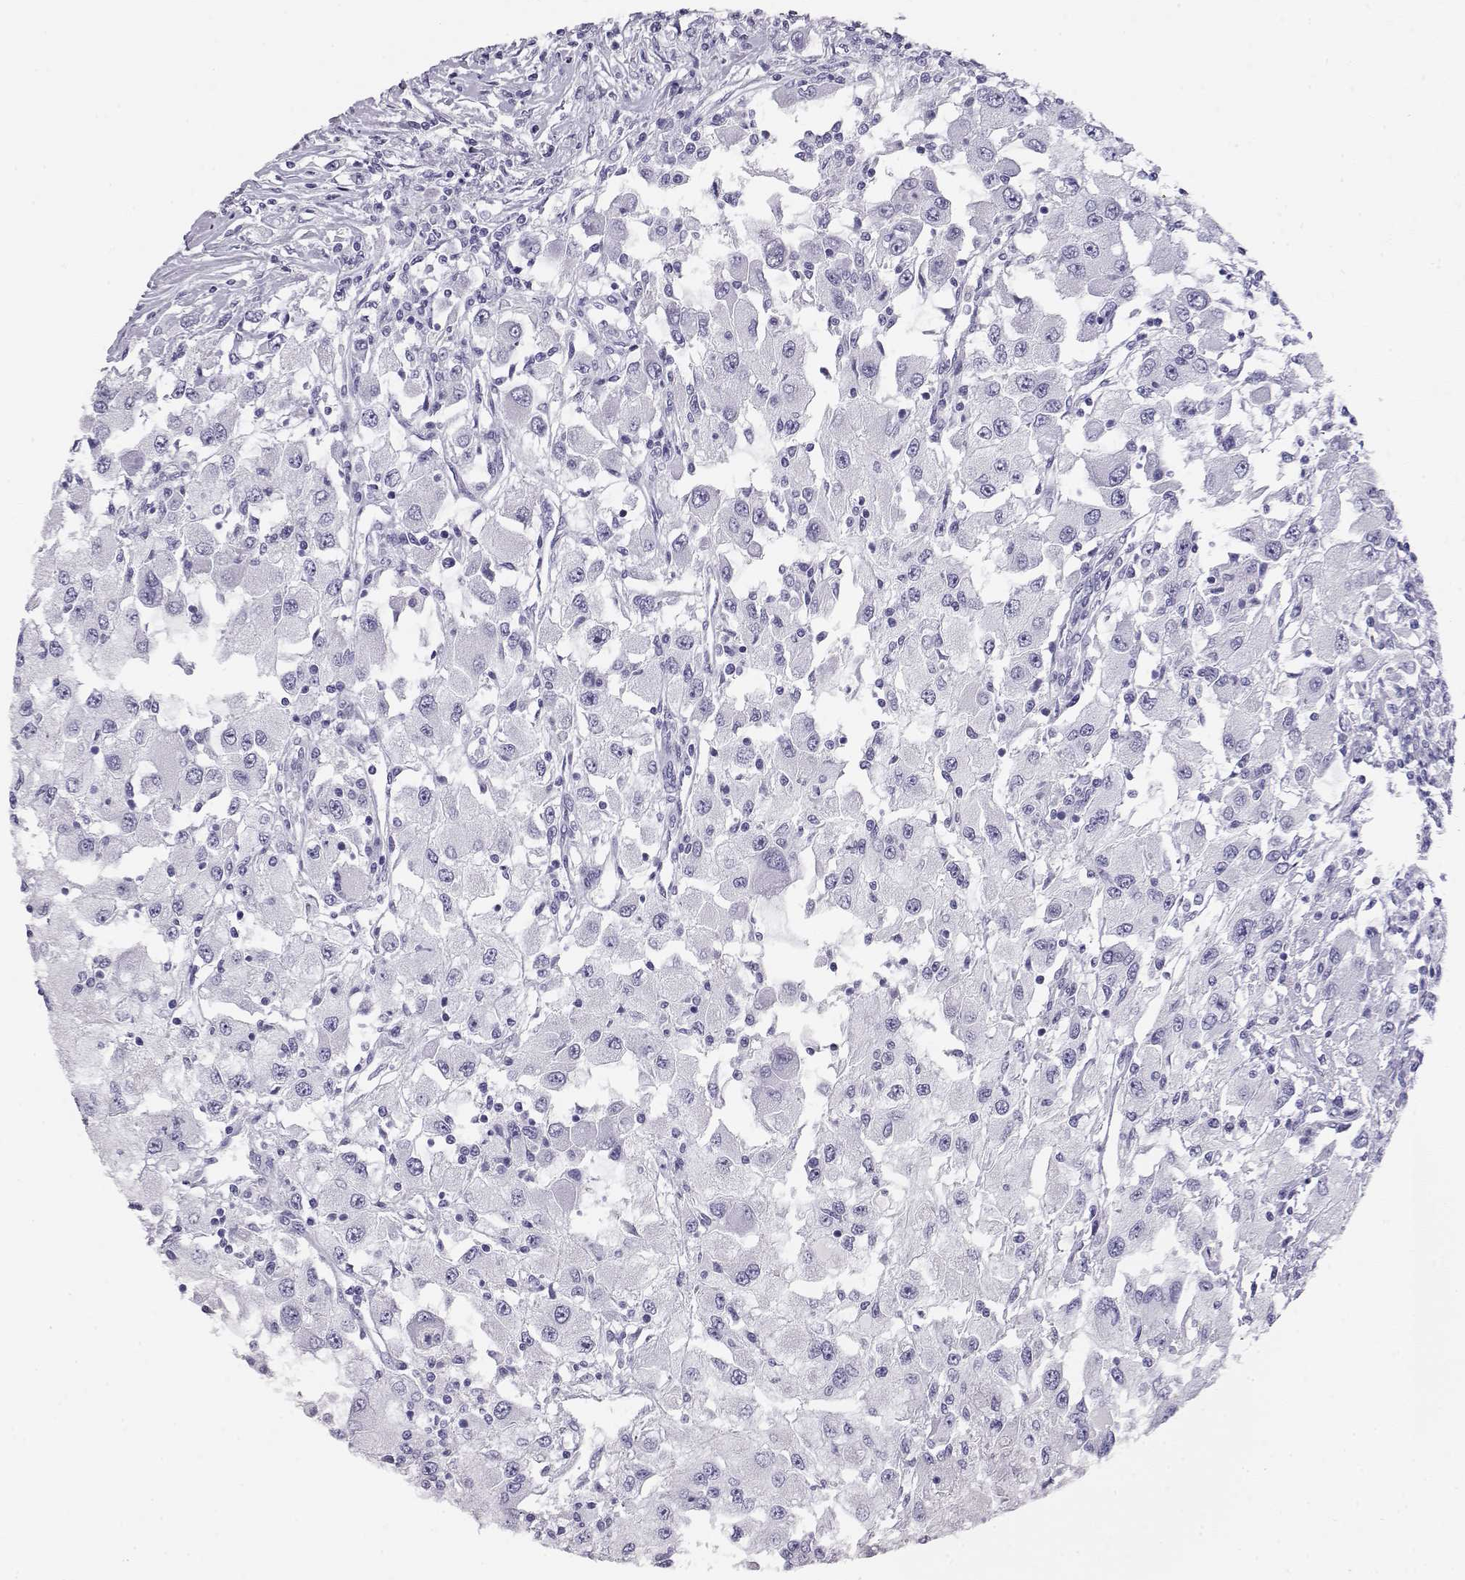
{"staining": {"intensity": "negative", "quantity": "none", "location": "none"}, "tissue": "renal cancer", "cell_type": "Tumor cells", "image_type": "cancer", "snomed": [{"axis": "morphology", "description": "Adenocarcinoma, NOS"}, {"axis": "topography", "description": "Kidney"}], "caption": "An image of human renal cancer is negative for staining in tumor cells. The staining was performed using DAB to visualize the protein expression in brown, while the nuclei were stained in blue with hematoxylin (Magnification: 20x).", "gene": "MAGEC1", "patient": {"sex": "female", "age": 67}}